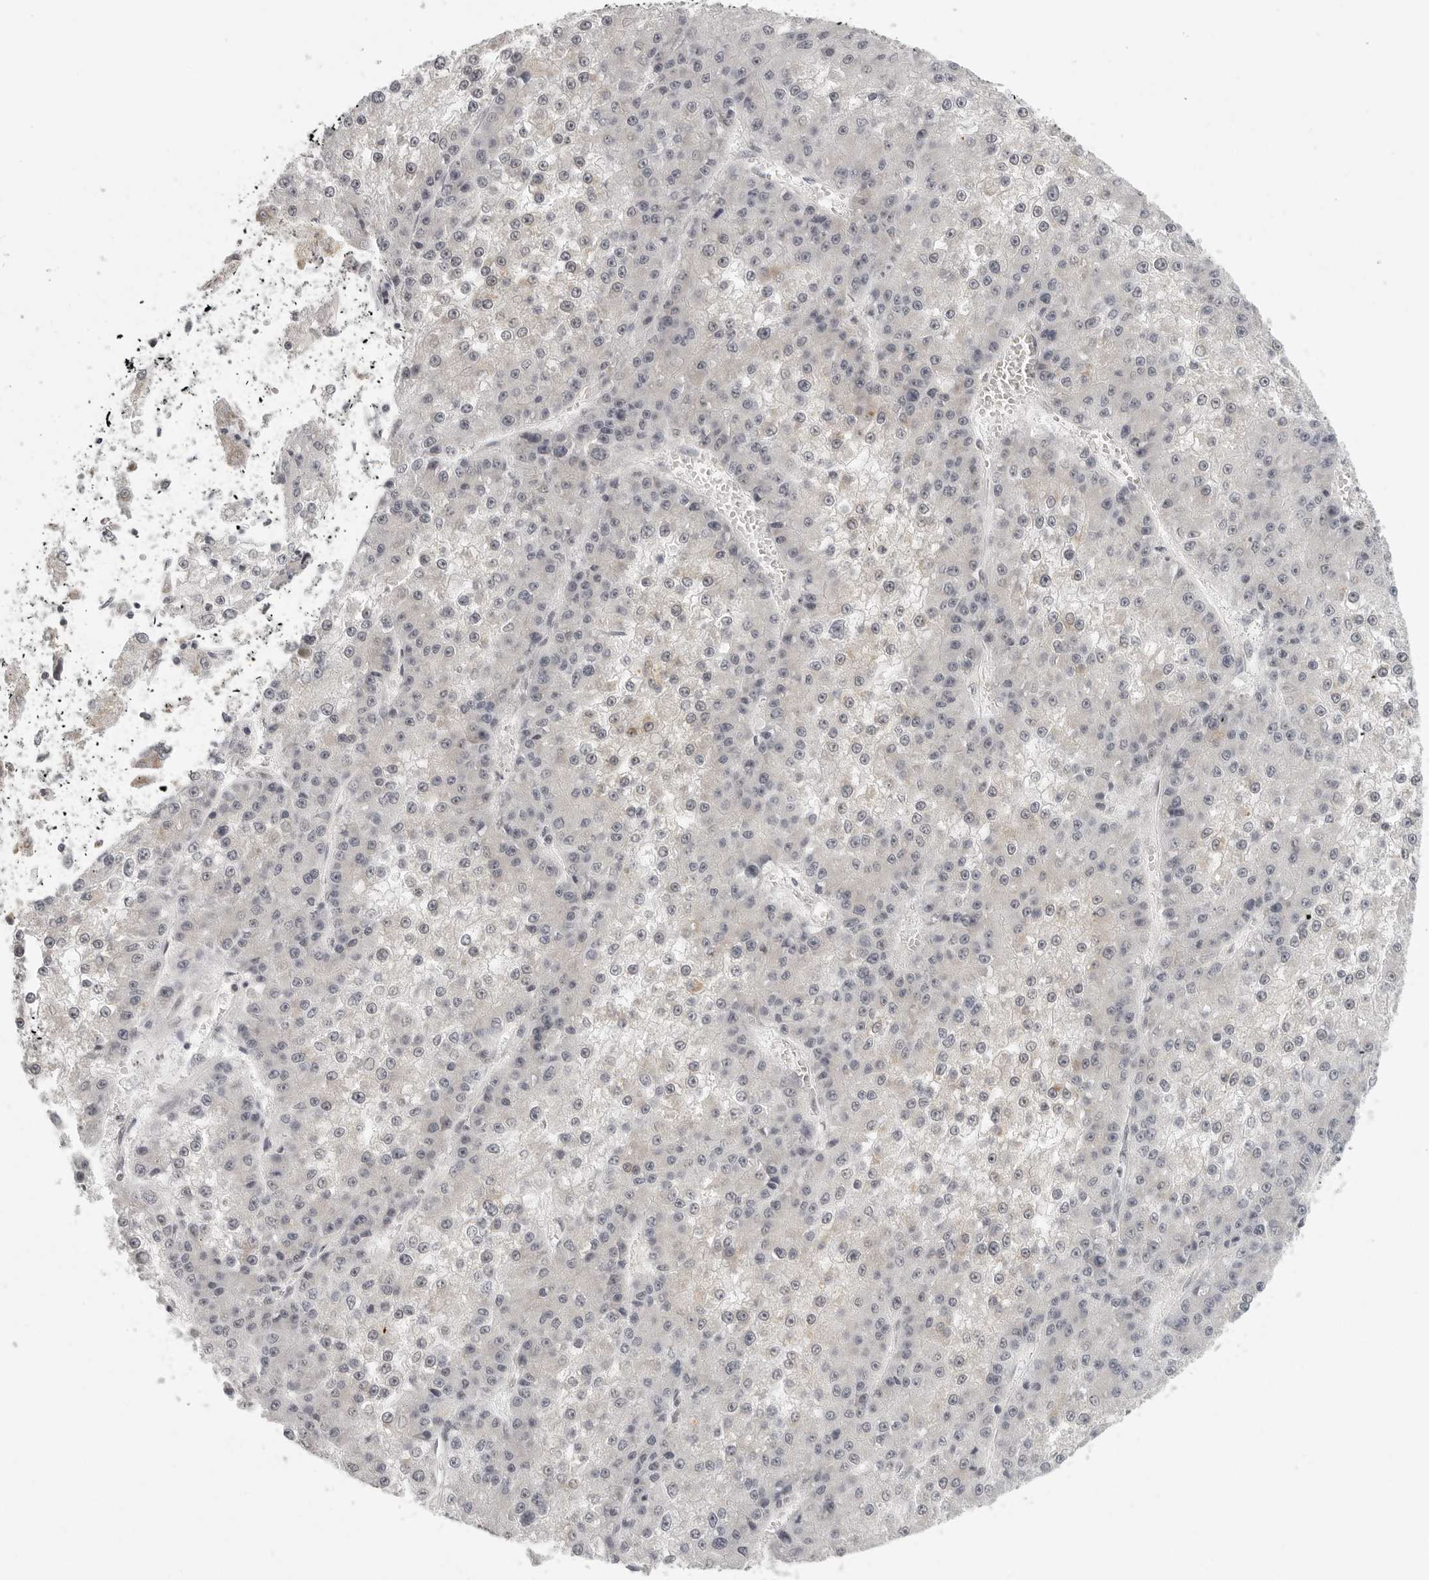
{"staining": {"intensity": "negative", "quantity": "none", "location": "none"}, "tissue": "liver cancer", "cell_type": "Tumor cells", "image_type": "cancer", "snomed": [{"axis": "morphology", "description": "Carcinoma, Hepatocellular, NOS"}, {"axis": "topography", "description": "Liver"}], "caption": "There is no significant staining in tumor cells of hepatocellular carcinoma (liver).", "gene": "TUT4", "patient": {"sex": "female", "age": 73}}